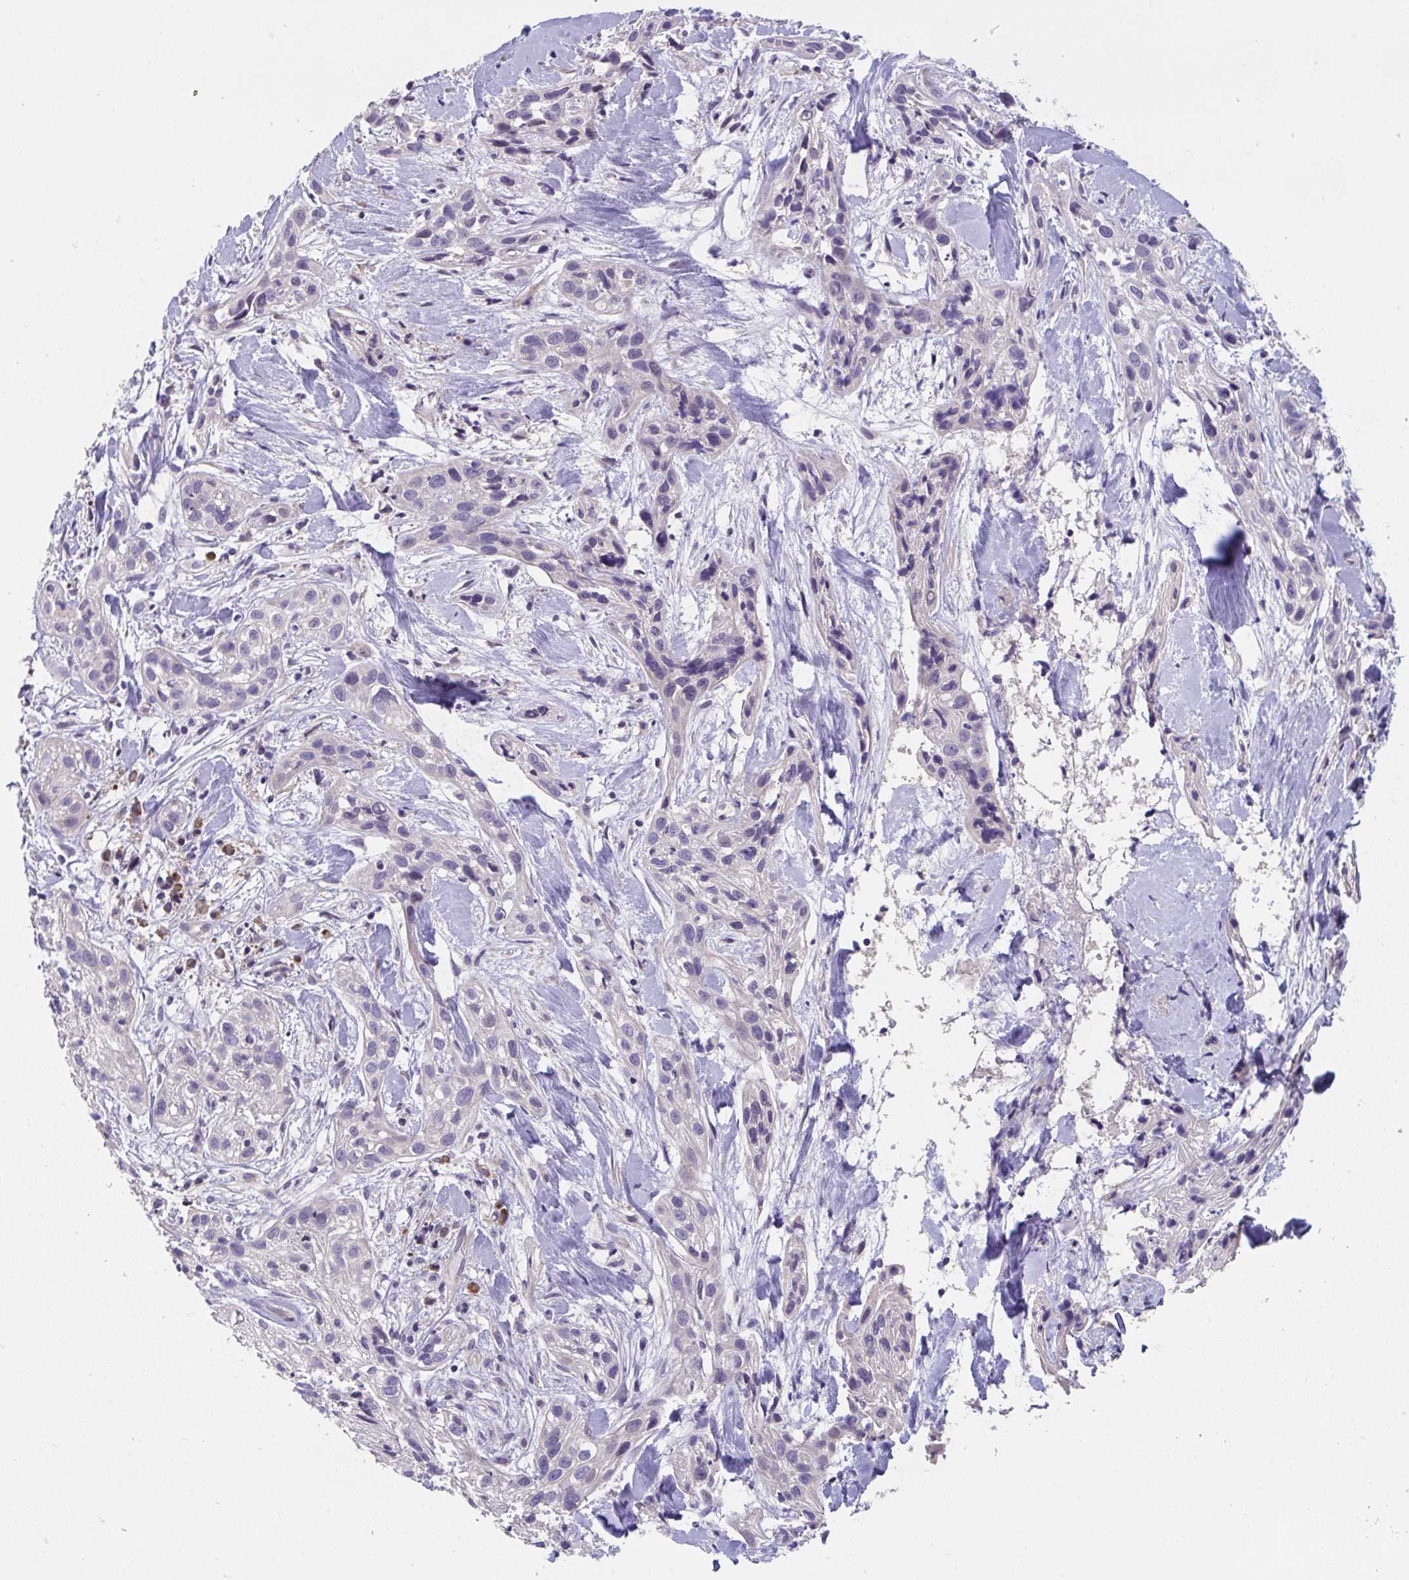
{"staining": {"intensity": "negative", "quantity": "none", "location": "none"}, "tissue": "skin cancer", "cell_type": "Tumor cells", "image_type": "cancer", "snomed": [{"axis": "morphology", "description": "Squamous cell carcinoma, NOS"}, {"axis": "topography", "description": "Skin"}], "caption": "Immunohistochemistry (IHC) of human skin cancer shows no staining in tumor cells.", "gene": "SUSD4", "patient": {"sex": "male", "age": 82}}